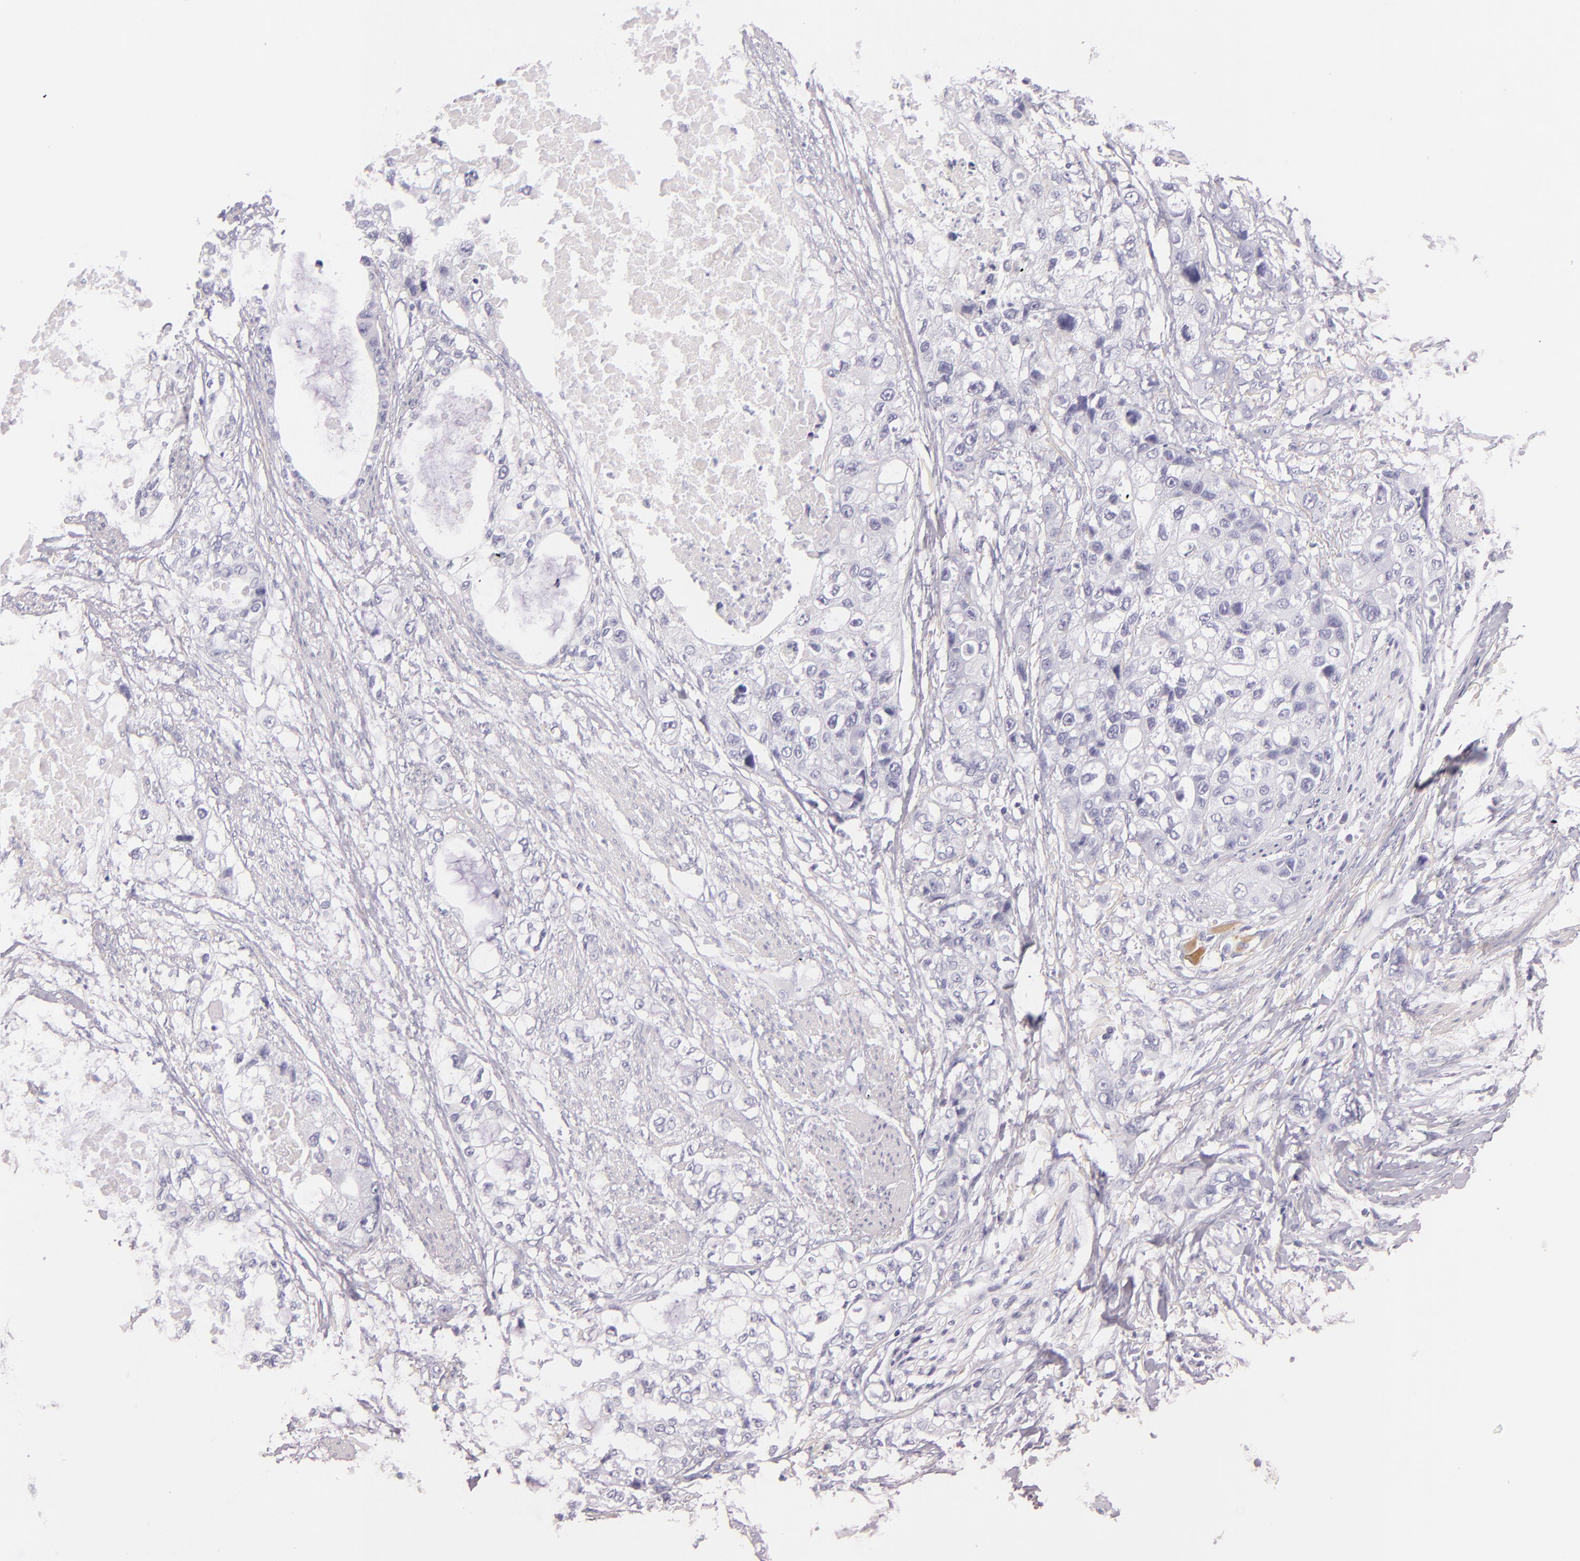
{"staining": {"intensity": "negative", "quantity": "none", "location": "none"}, "tissue": "stomach cancer", "cell_type": "Tumor cells", "image_type": "cancer", "snomed": [{"axis": "morphology", "description": "Adenocarcinoma, NOS"}, {"axis": "topography", "description": "Stomach, upper"}], "caption": "There is no significant positivity in tumor cells of adenocarcinoma (stomach).", "gene": "INA", "patient": {"sex": "female", "age": 52}}